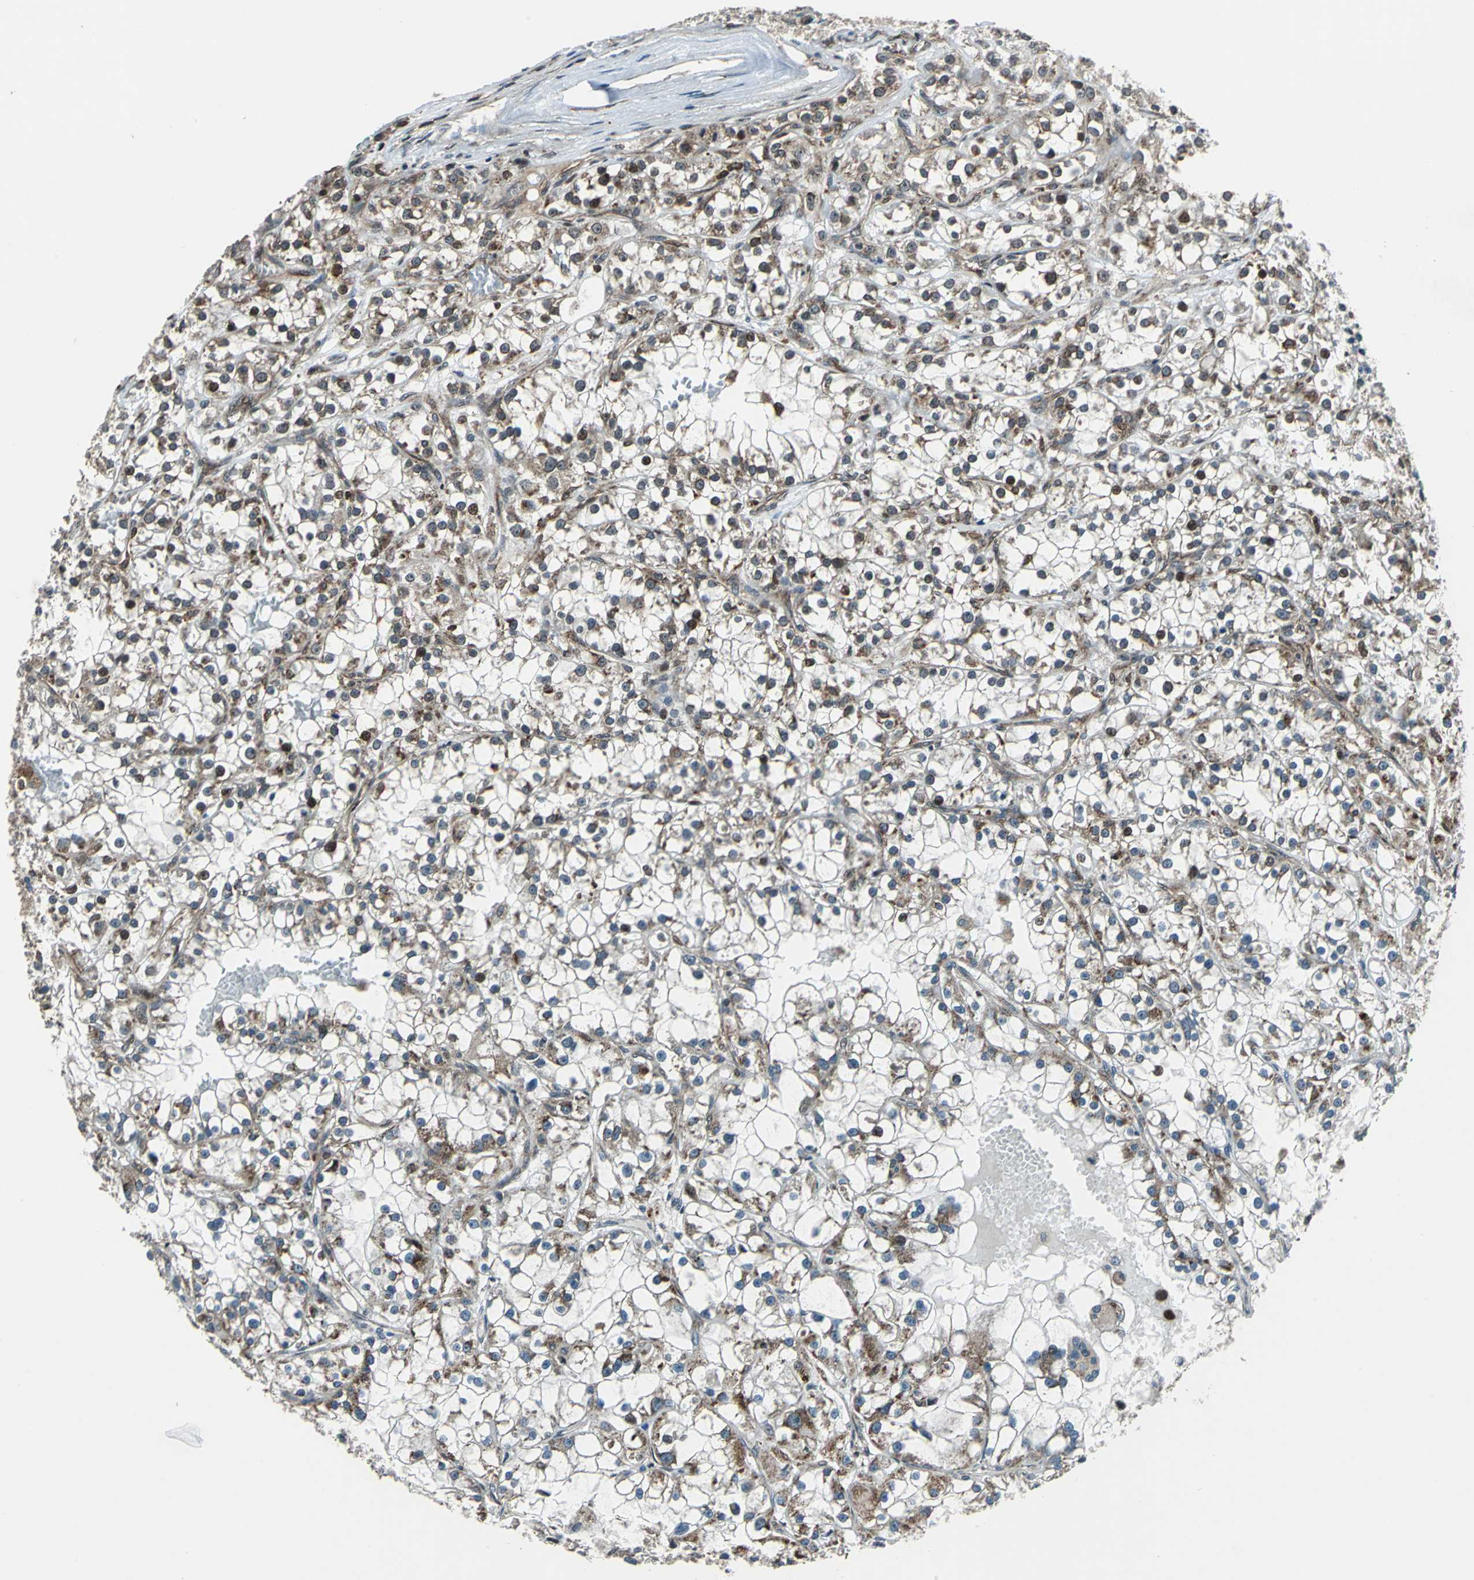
{"staining": {"intensity": "moderate", "quantity": "<25%", "location": "cytoplasmic/membranous,nuclear"}, "tissue": "renal cancer", "cell_type": "Tumor cells", "image_type": "cancer", "snomed": [{"axis": "morphology", "description": "Adenocarcinoma, NOS"}, {"axis": "topography", "description": "Kidney"}], "caption": "Adenocarcinoma (renal) stained with DAB (3,3'-diaminobenzidine) immunohistochemistry (IHC) exhibits low levels of moderate cytoplasmic/membranous and nuclear positivity in about <25% of tumor cells.", "gene": "AATF", "patient": {"sex": "female", "age": 52}}